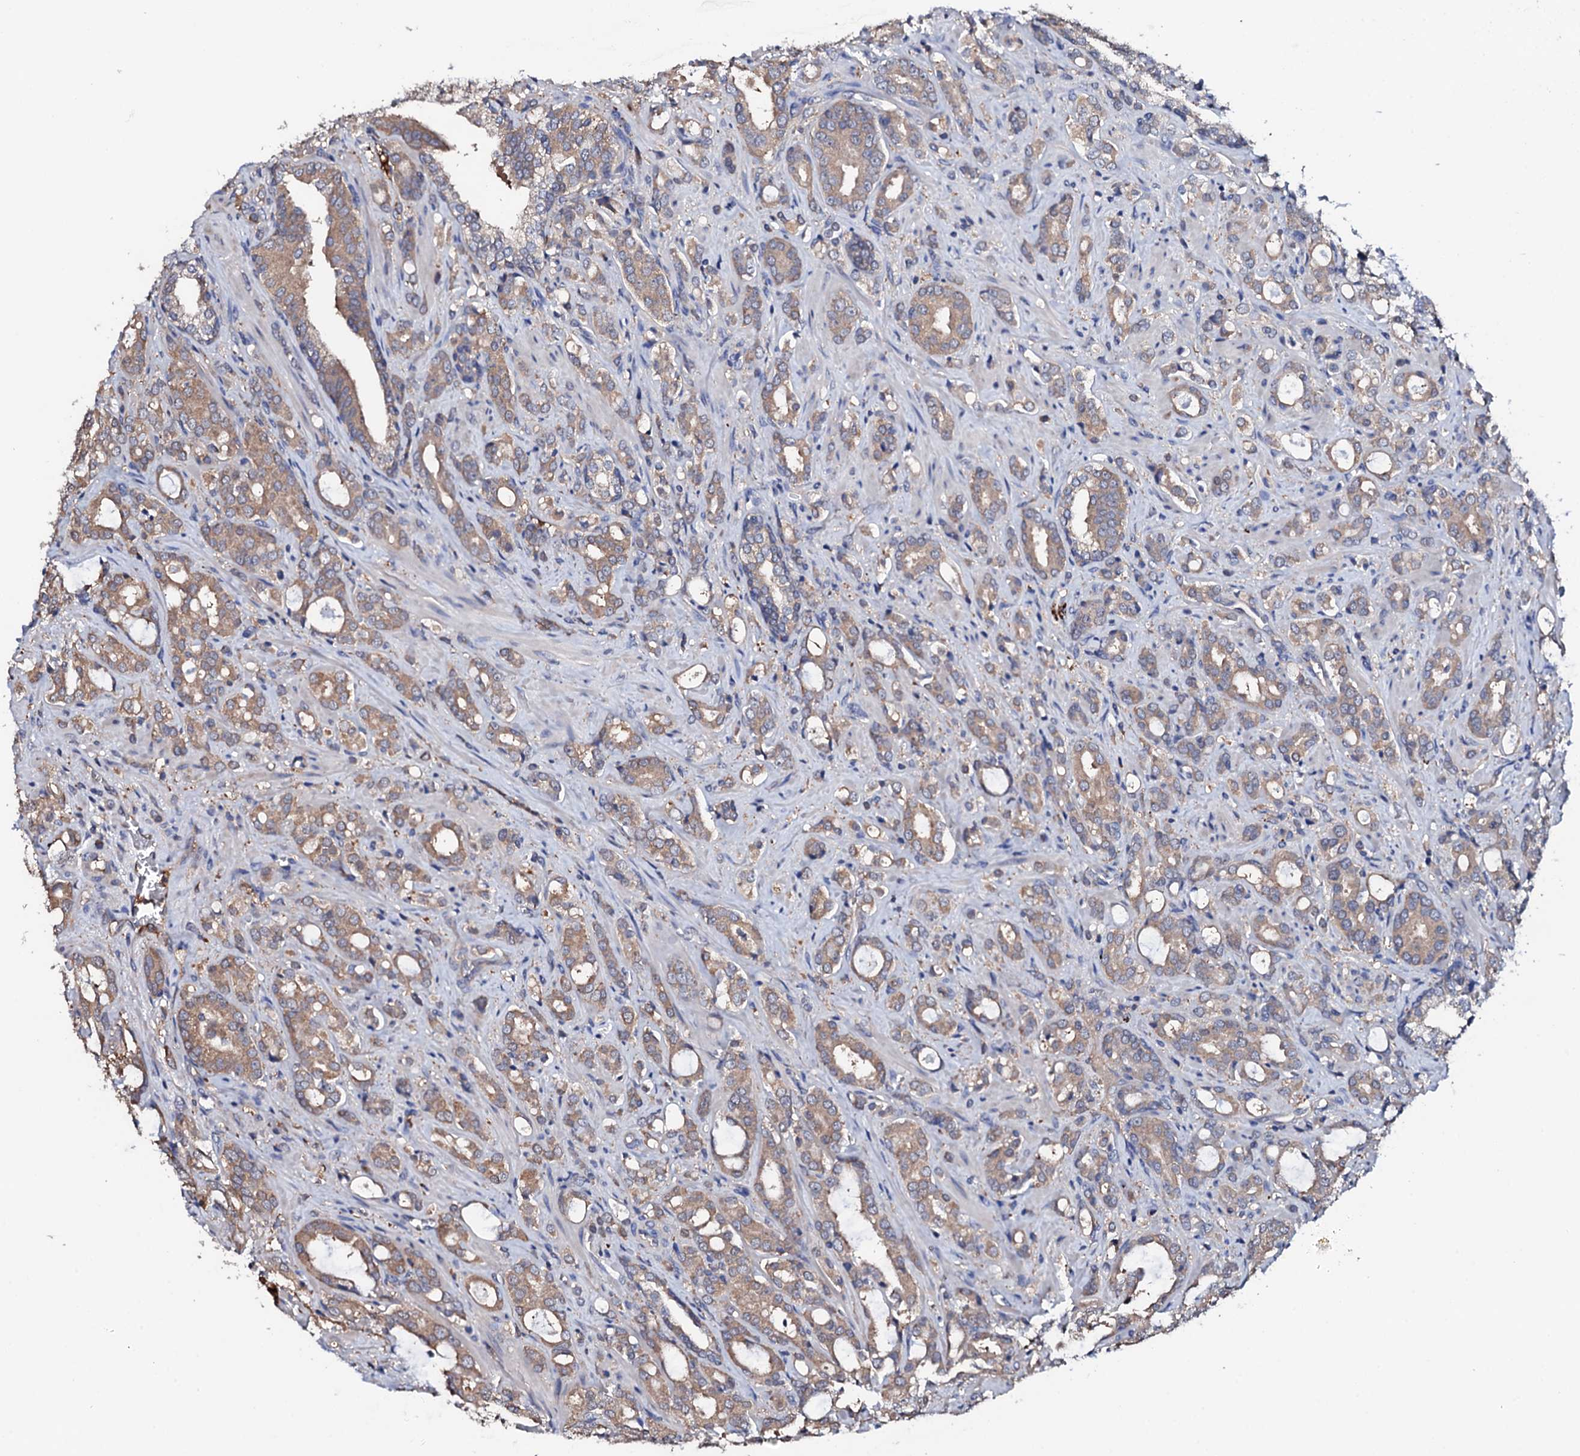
{"staining": {"intensity": "moderate", "quantity": ">75%", "location": "cytoplasmic/membranous"}, "tissue": "prostate cancer", "cell_type": "Tumor cells", "image_type": "cancer", "snomed": [{"axis": "morphology", "description": "Adenocarcinoma, High grade"}, {"axis": "topography", "description": "Prostate"}], "caption": "An IHC histopathology image of neoplastic tissue is shown. Protein staining in brown shows moderate cytoplasmic/membranous positivity in prostate adenocarcinoma (high-grade) within tumor cells. Nuclei are stained in blue.", "gene": "TCAF2", "patient": {"sex": "male", "age": 72}}